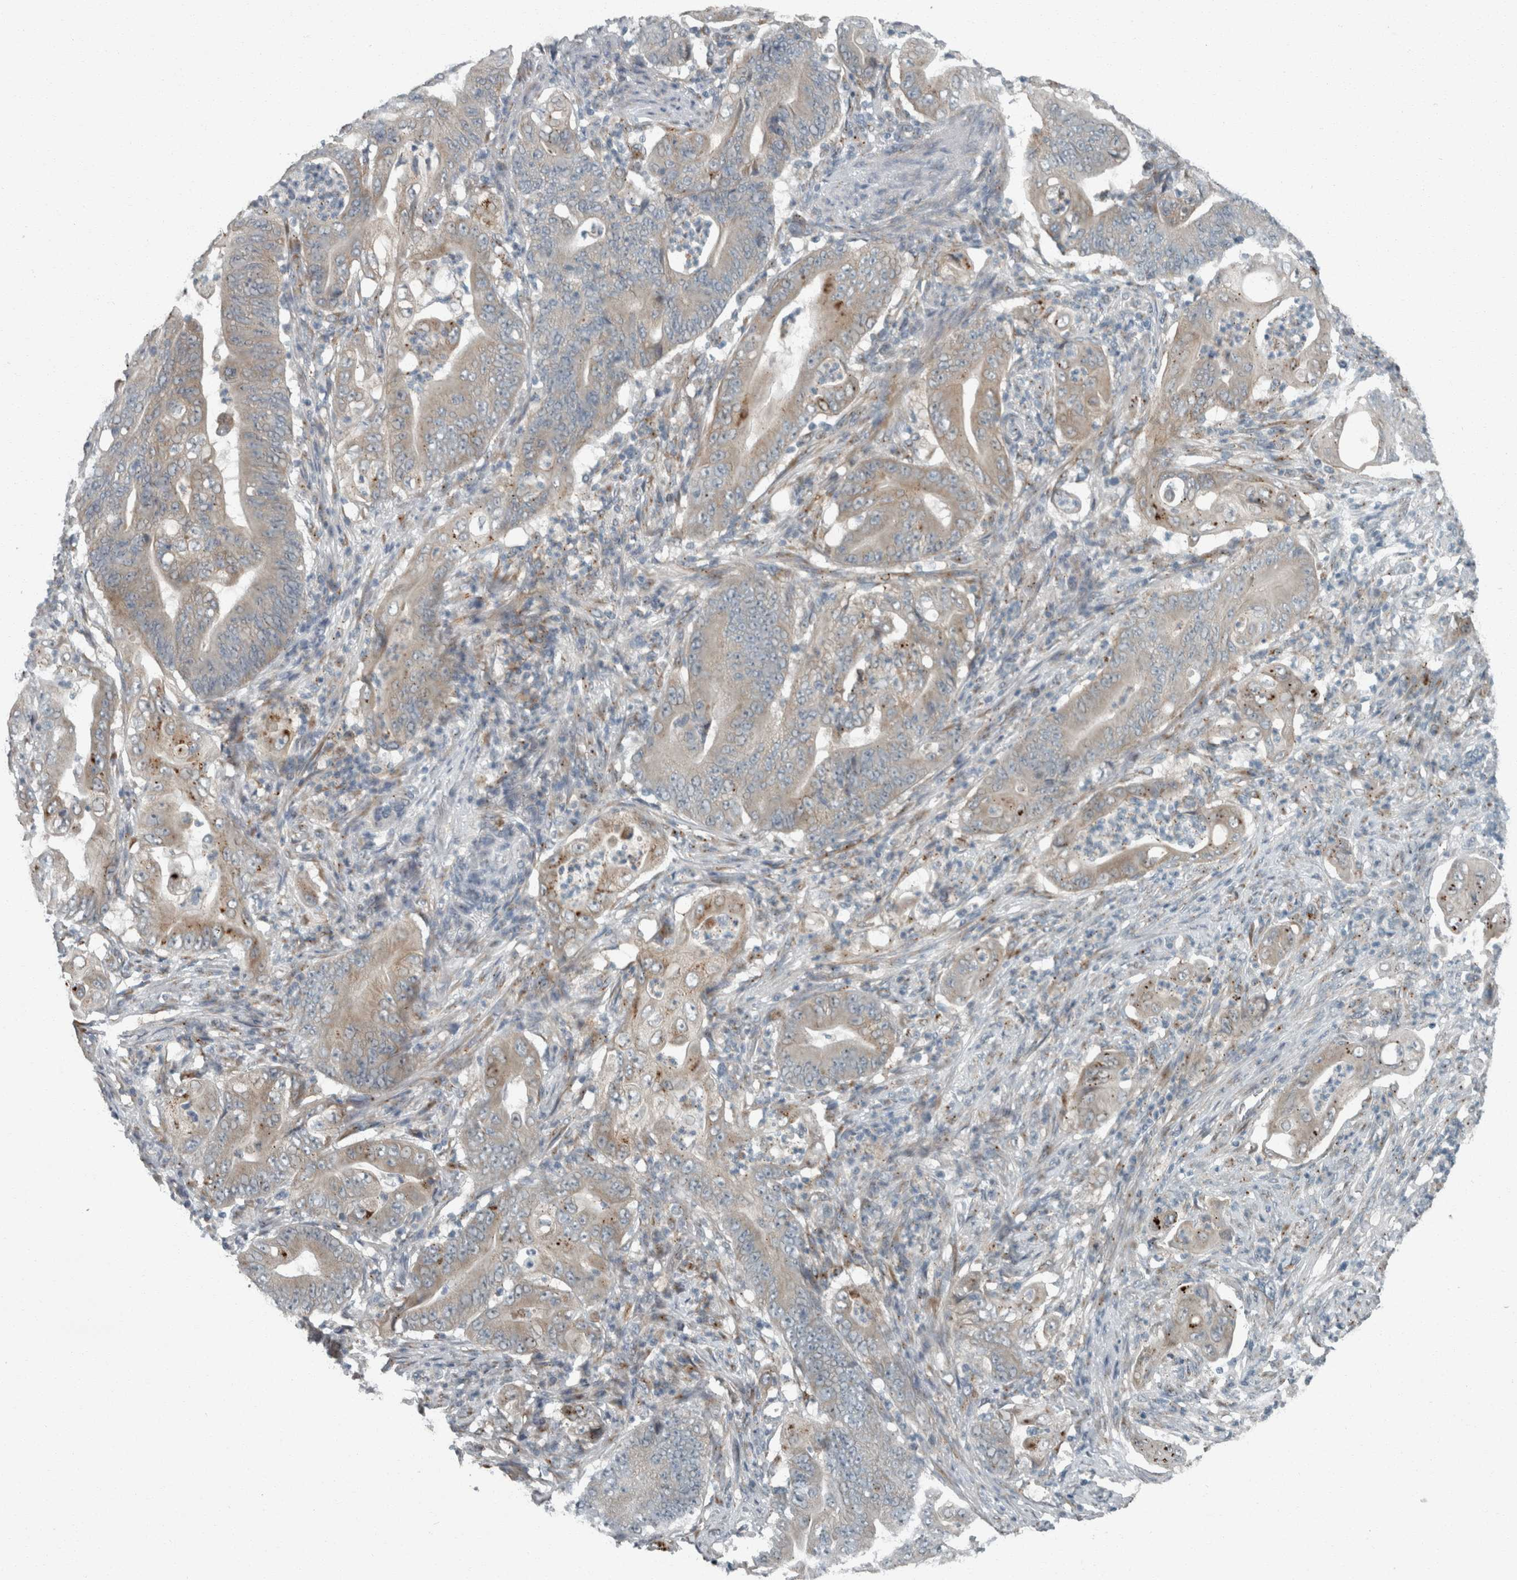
{"staining": {"intensity": "weak", "quantity": "<25%", "location": "cytoplasmic/membranous"}, "tissue": "stomach cancer", "cell_type": "Tumor cells", "image_type": "cancer", "snomed": [{"axis": "morphology", "description": "Adenocarcinoma, NOS"}, {"axis": "topography", "description": "Stomach"}], "caption": "Tumor cells show no significant positivity in stomach cancer (adenocarcinoma). Nuclei are stained in blue.", "gene": "KIF1C", "patient": {"sex": "female", "age": 73}}